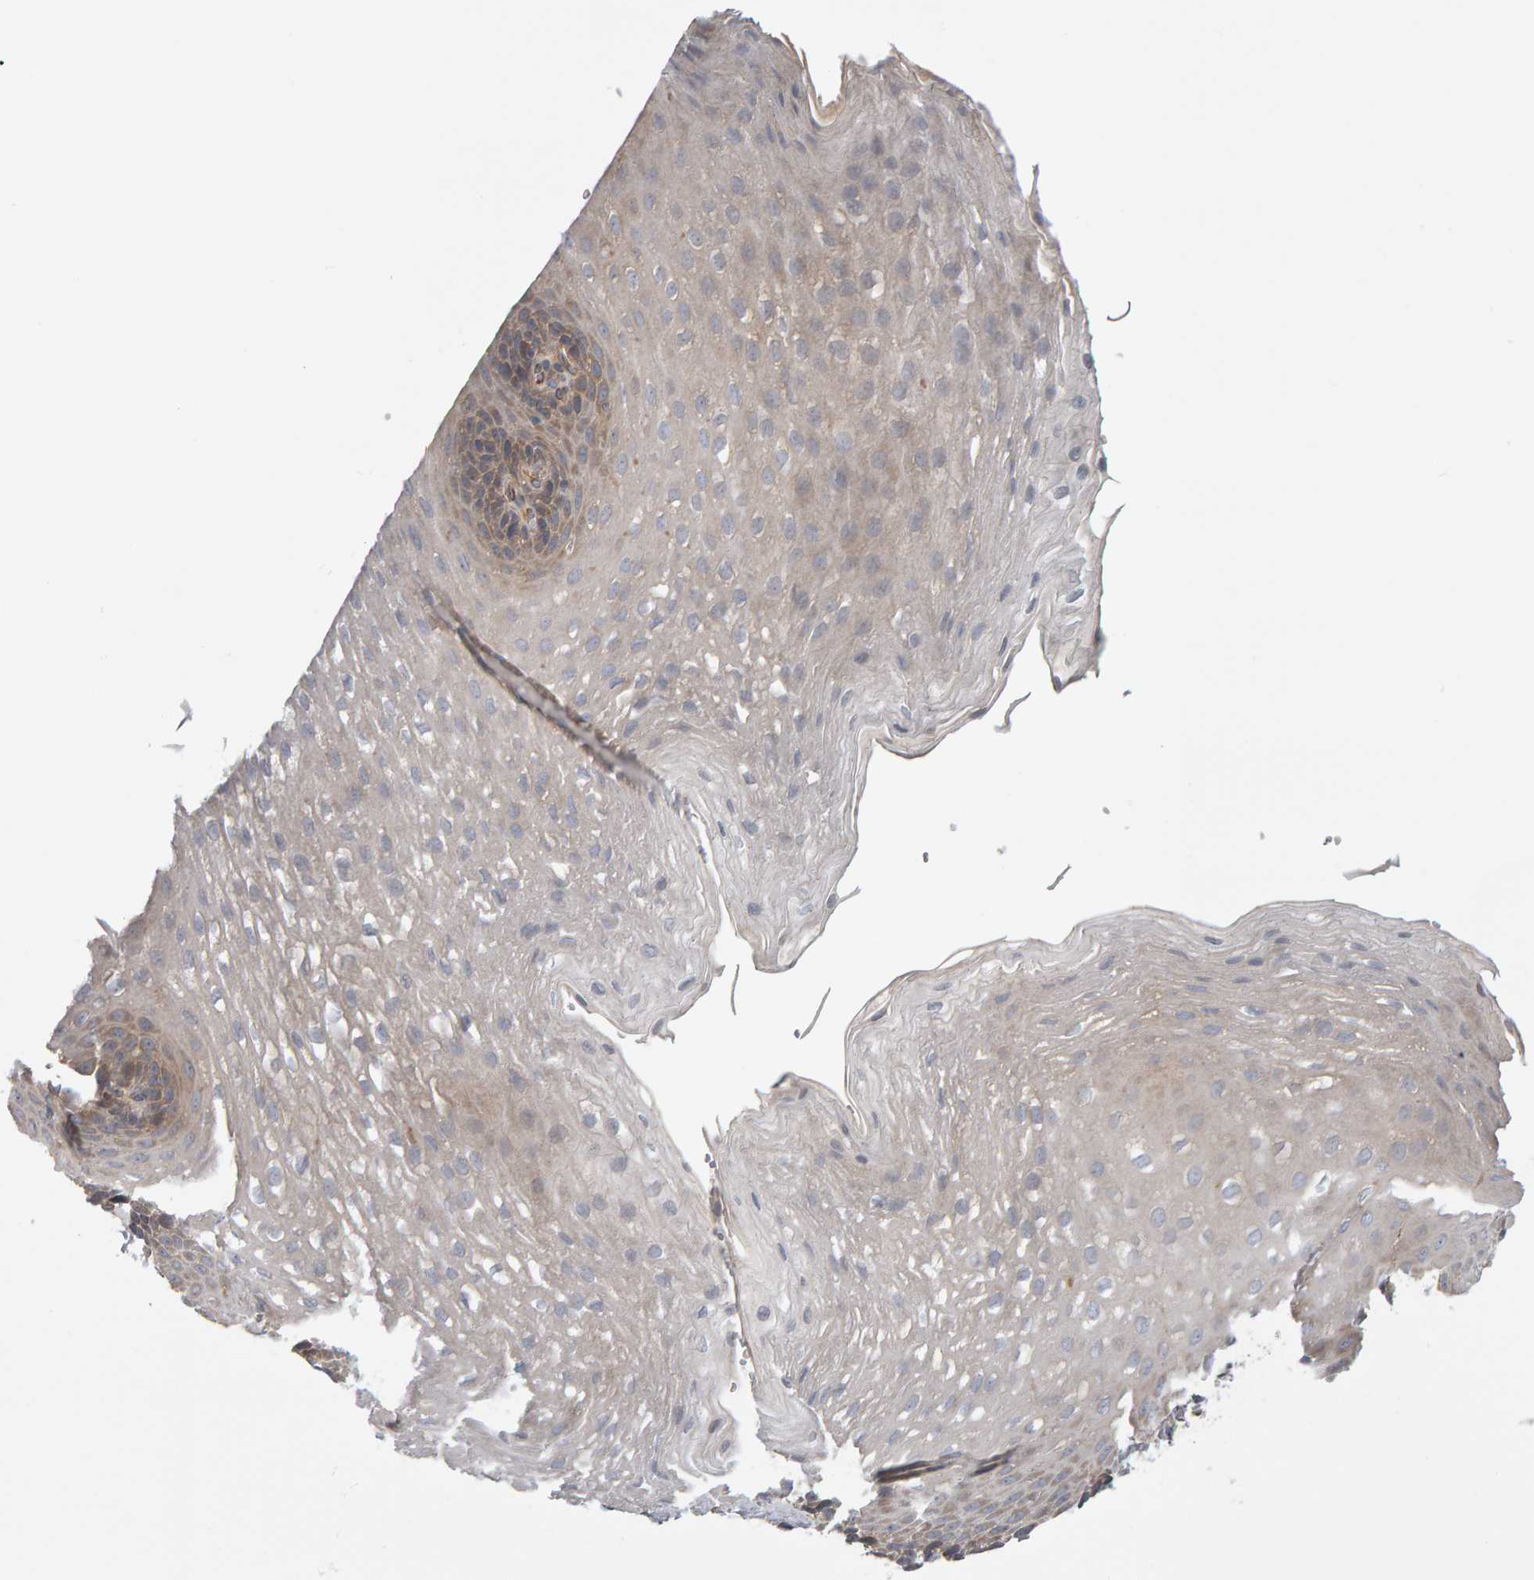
{"staining": {"intensity": "weak", "quantity": "<25%", "location": "cytoplasmic/membranous"}, "tissue": "esophagus", "cell_type": "Squamous epithelial cells", "image_type": "normal", "snomed": [{"axis": "morphology", "description": "Normal tissue, NOS"}, {"axis": "topography", "description": "Esophagus"}], "caption": "The photomicrograph demonstrates no staining of squamous epithelial cells in normal esophagus.", "gene": "C9orf72", "patient": {"sex": "female", "age": 66}}